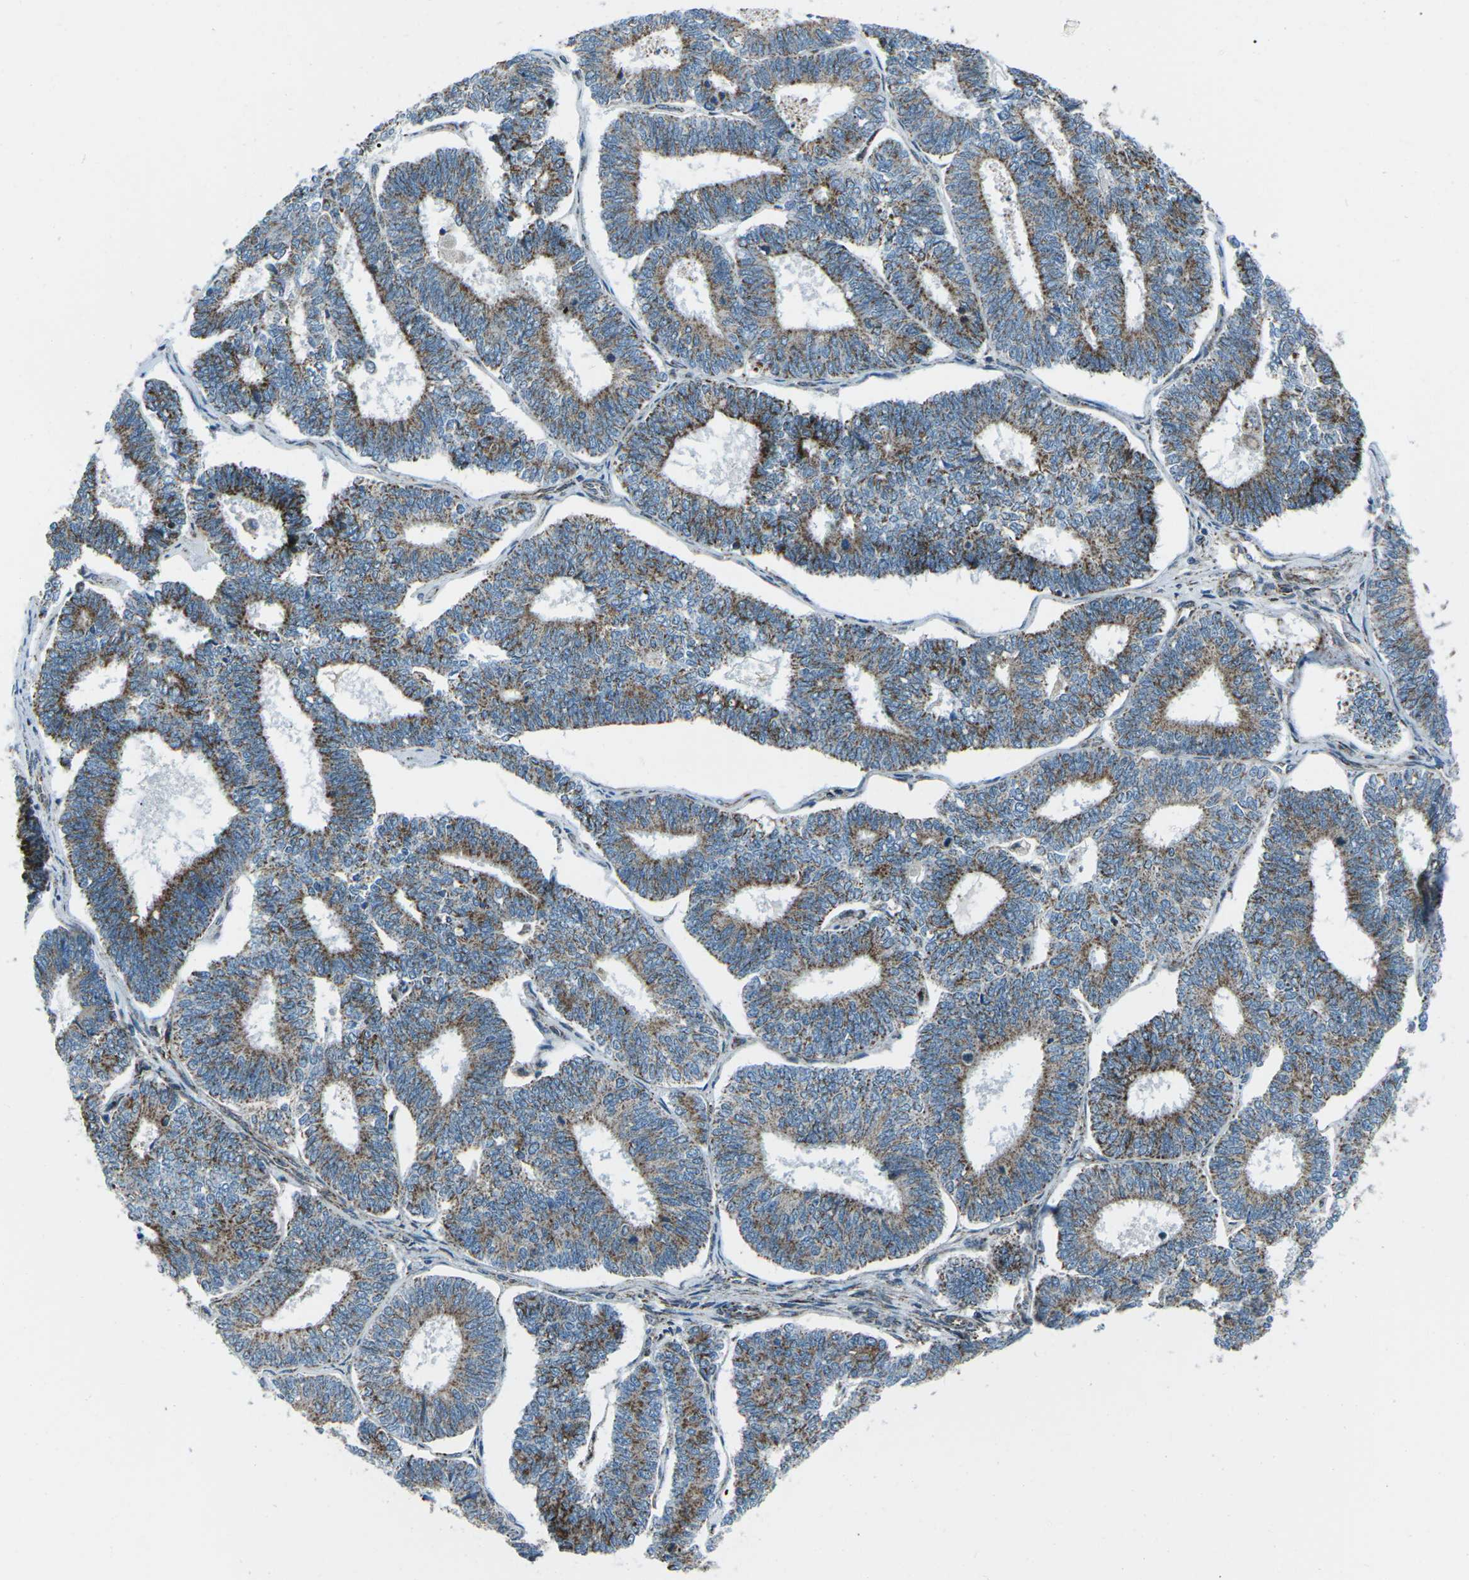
{"staining": {"intensity": "moderate", "quantity": ">75%", "location": "cytoplasmic/membranous"}, "tissue": "endometrial cancer", "cell_type": "Tumor cells", "image_type": "cancer", "snomed": [{"axis": "morphology", "description": "Adenocarcinoma, NOS"}, {"axis": "topography", "description": "Endometrium"}], "caption": "DAB (3,3'-diaminobenzidine) immunohistochemical staining of human endometrial adenocarcinoma displays moderate cytoplasmic/membranous protein expression in about >75% of tumor cells.", "gene": "RFESD", "patient": {"sex": "female", "age": 70}}